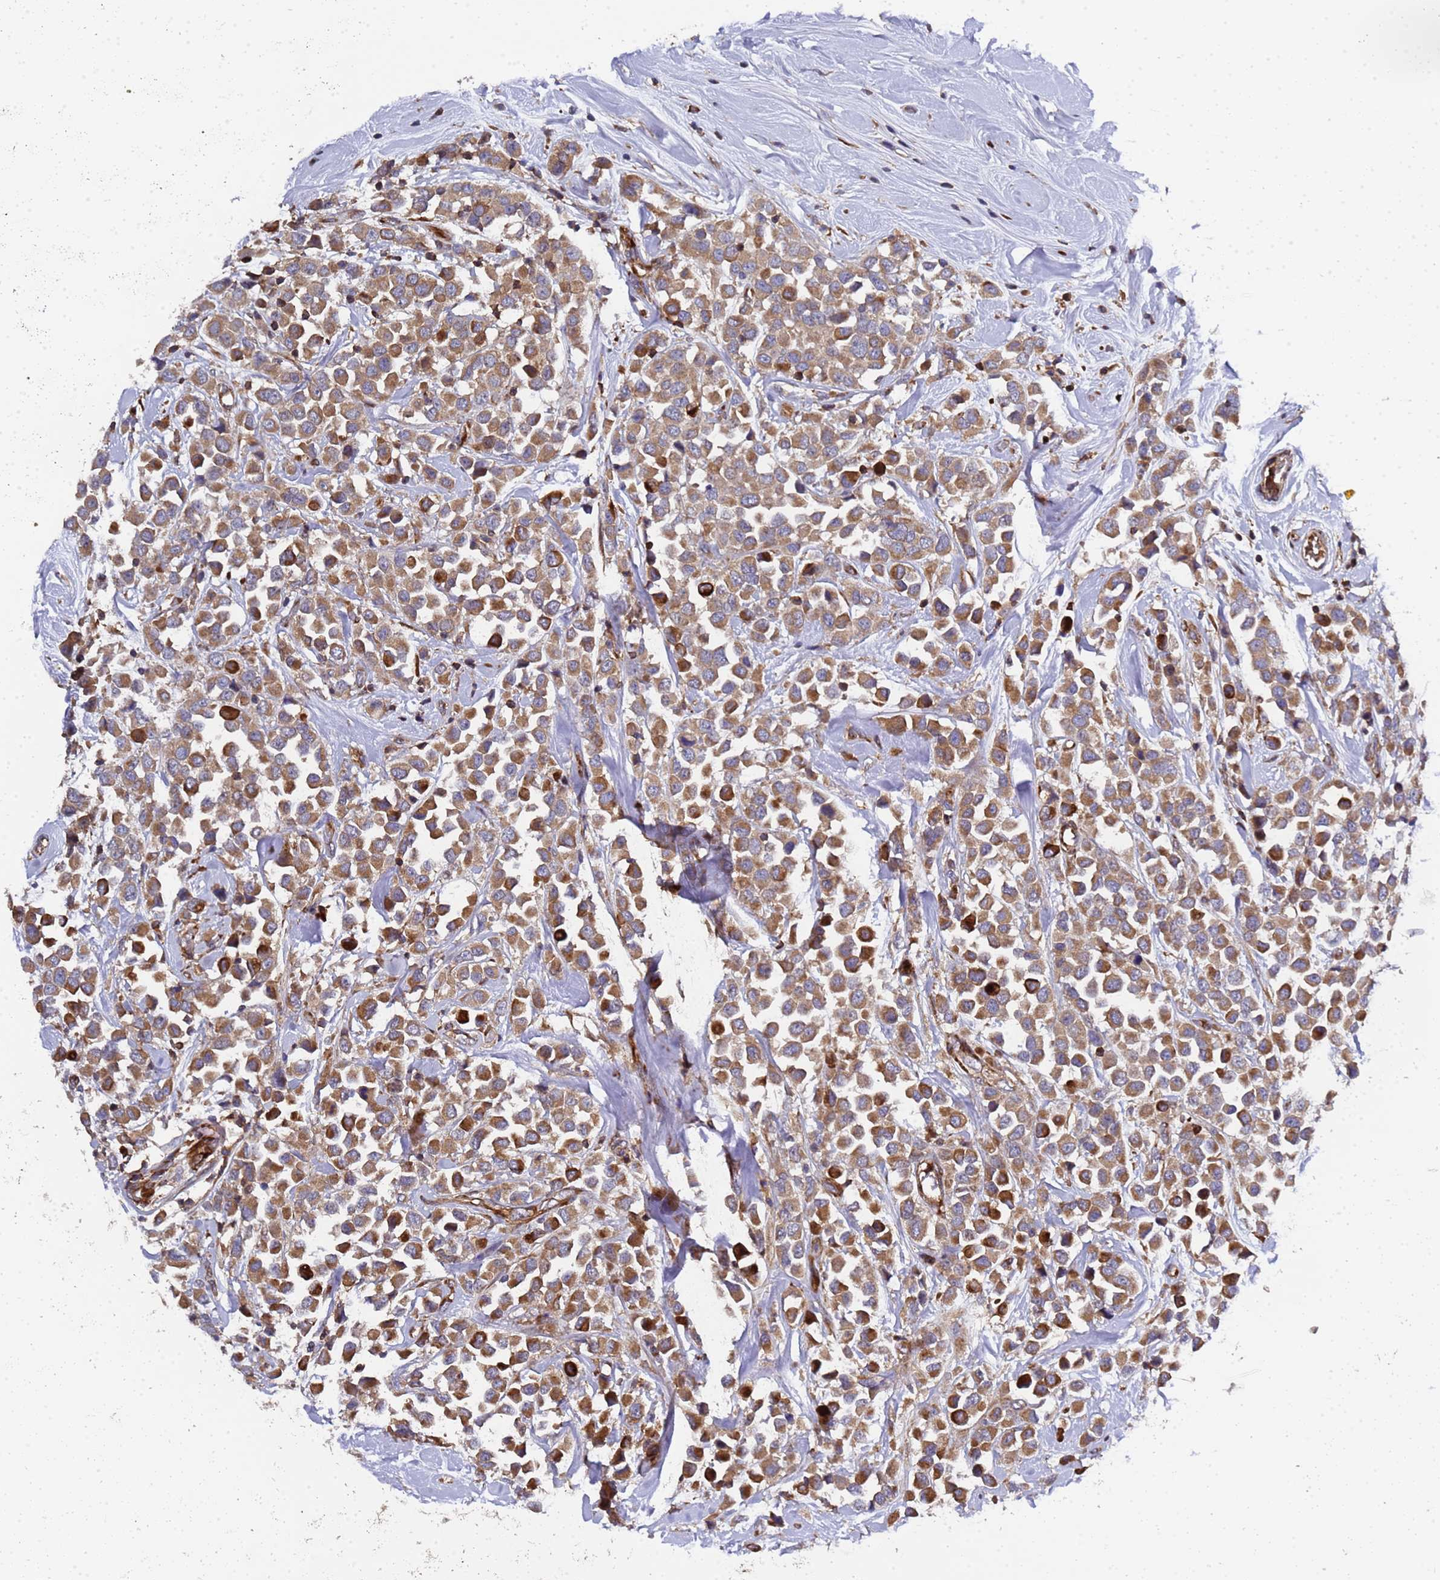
{"staining": {"intensity": "strong", "quantity": ">75%", "location": "cytoplasmic/membranous"}, "tissue": "breast cancer", "cell_type": "Tumor cells", "image_type": "cancer", "snomed": [{"axis": "morphology", "description": "Duct carcinoma"}, {"axis": "topography", "description": "Breast"}], "caption": "DAB (3,3'-diaminobenzidine) immunohistochemical staining of infiltrating ductal carcinoma (breast) demonstrates strong cytoplasmic/membranous protein positivity in approximately >75% of tumor cells.", "gene": "MOCS1", "patient": {"sex": "female", "age": 61}}